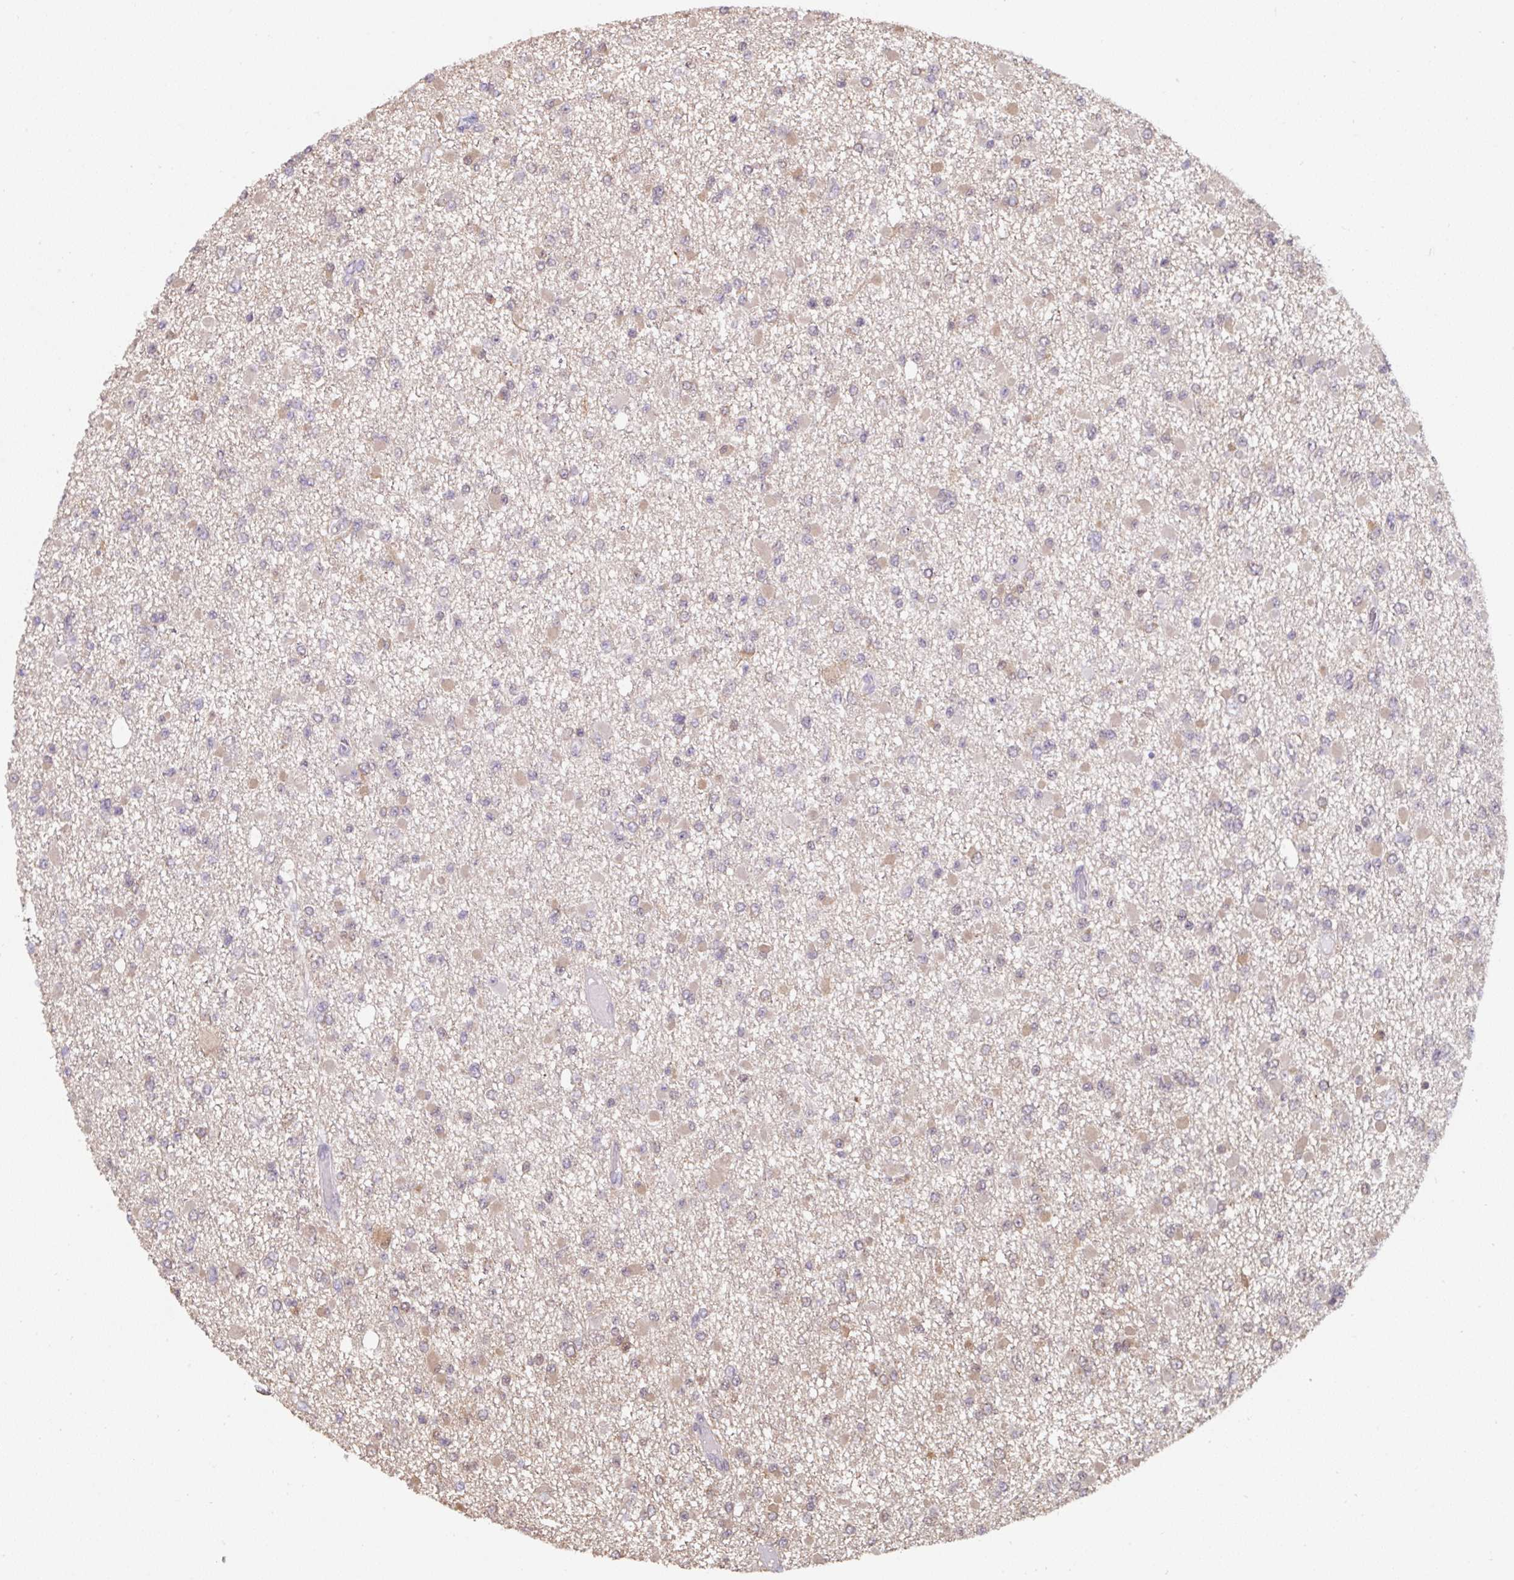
{"staining": {"intensity": "weak", "quantity": "25%-75%", "location": "cytoplasmic/membranous"}, "tissue": "glioma", "cell_type": "Tumor cells", "image_type": "cancer", "snomed": [{"axis": "morphology", "description": "Glioma, malignant, Low grade"}, {"axis": "topography", "description": "Brain"}], "caption": "IHC (DAB (3,3'-diaminobenzidine)) staining of human glioma shows weak cytoplasmic/membranous protein staining in about 25%-75% of tumor cells.", "gene": "ST13", "patient": {"sex": "female", "age": 22}}